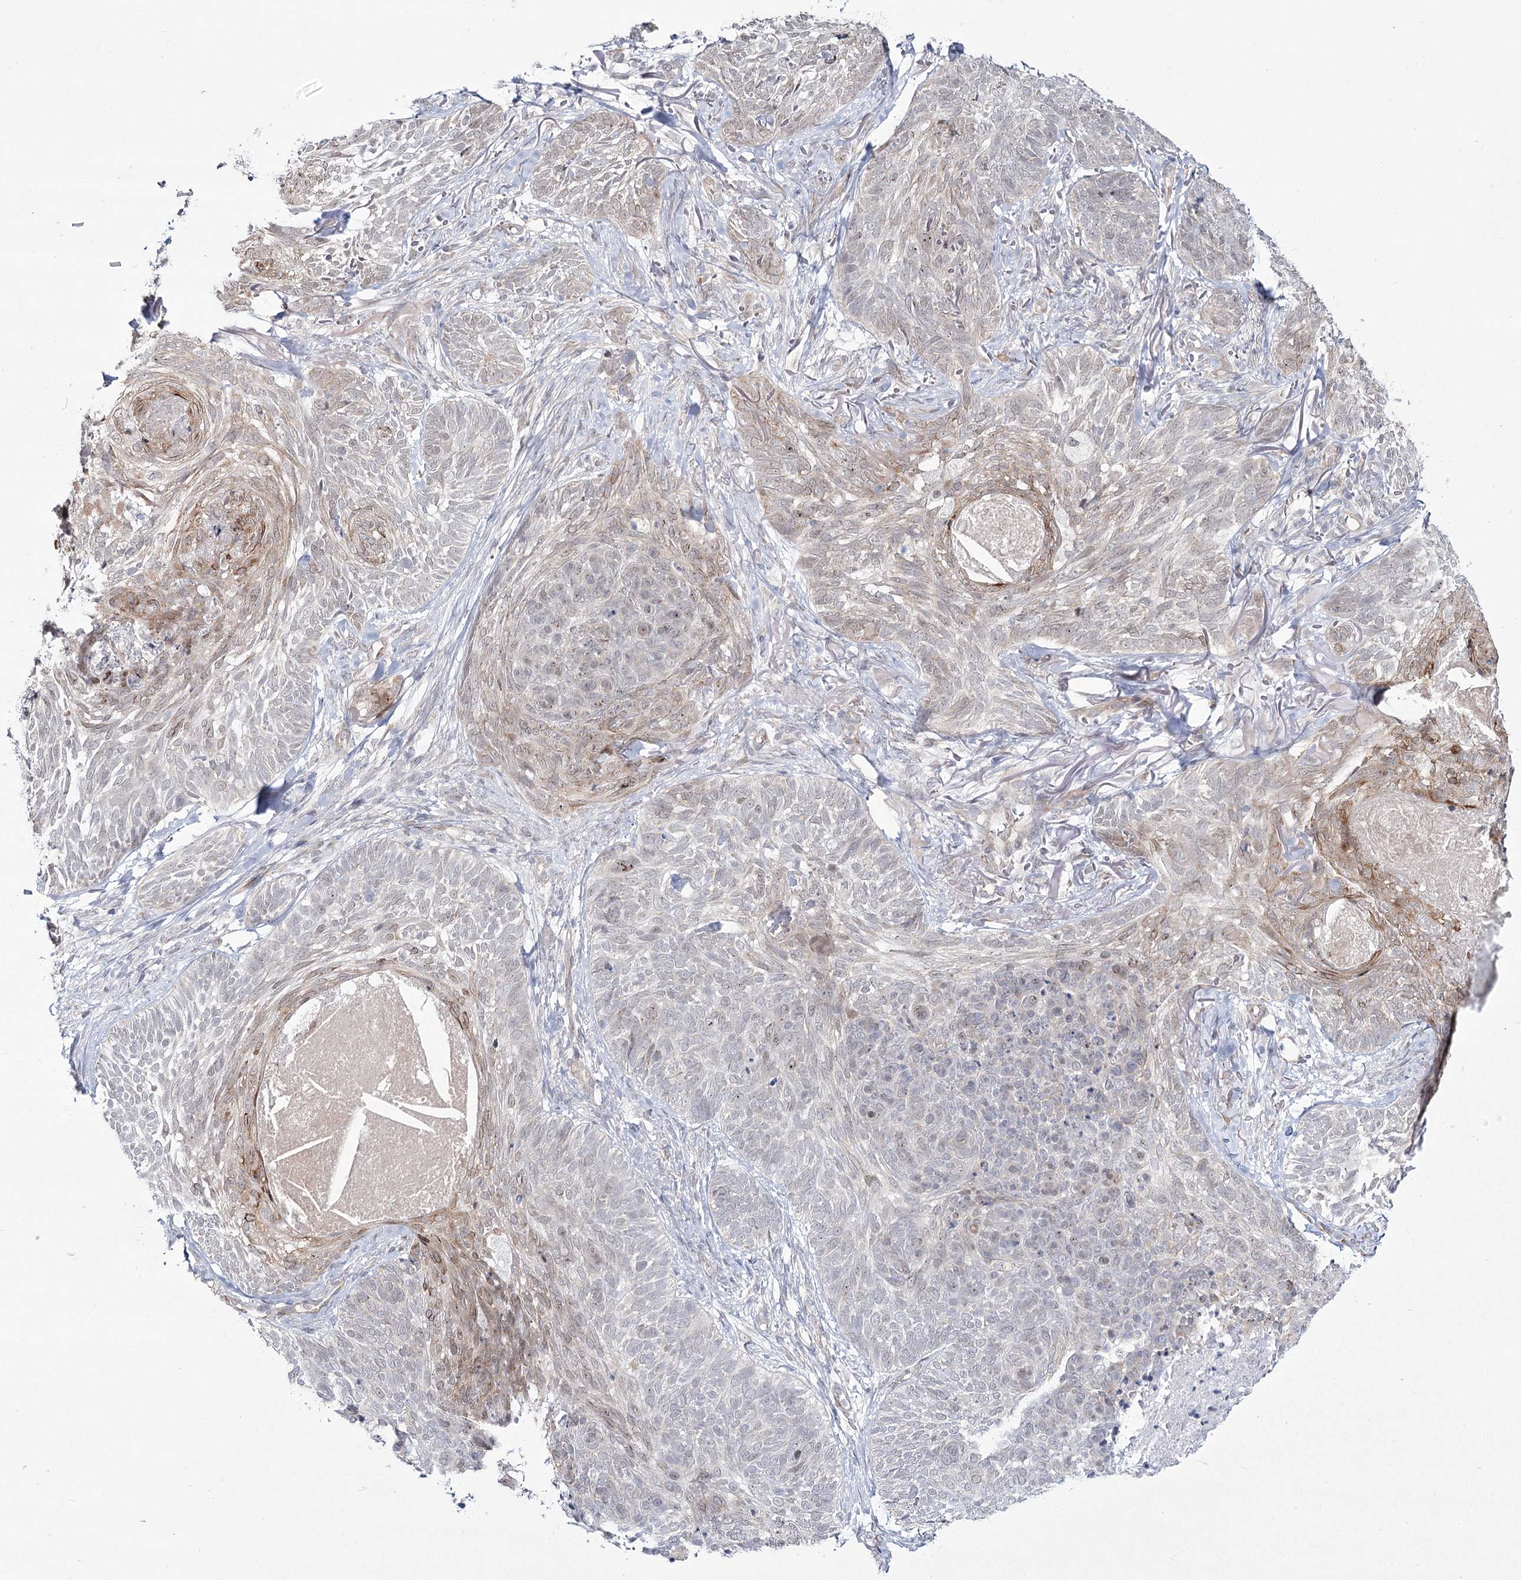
{"staining": {"intensity": "weak", "quantity": "<25%", "location": "cytoplasmic/membranous"}, "tissue": "skin cancer", "cell_type": "Tumor cells", "image_type": "cancer", "snomed": [{"axis": "morphology", "description": "Normal tissue, NOS"}, {"axis": "morphology", "description": "Basal cell carcinoma"}, {"axis": "topography", "description": "Skin"}], "caption": "Immunohistochemistry image of neoplastic tissue: skin basal cell carcinoma stained with DAB (3,3'-diaminobenzidine) exhibits no significant protein expression in tumor cells.", "gene": "YBX3", "patient": {"sex": "male", "age": 66}}